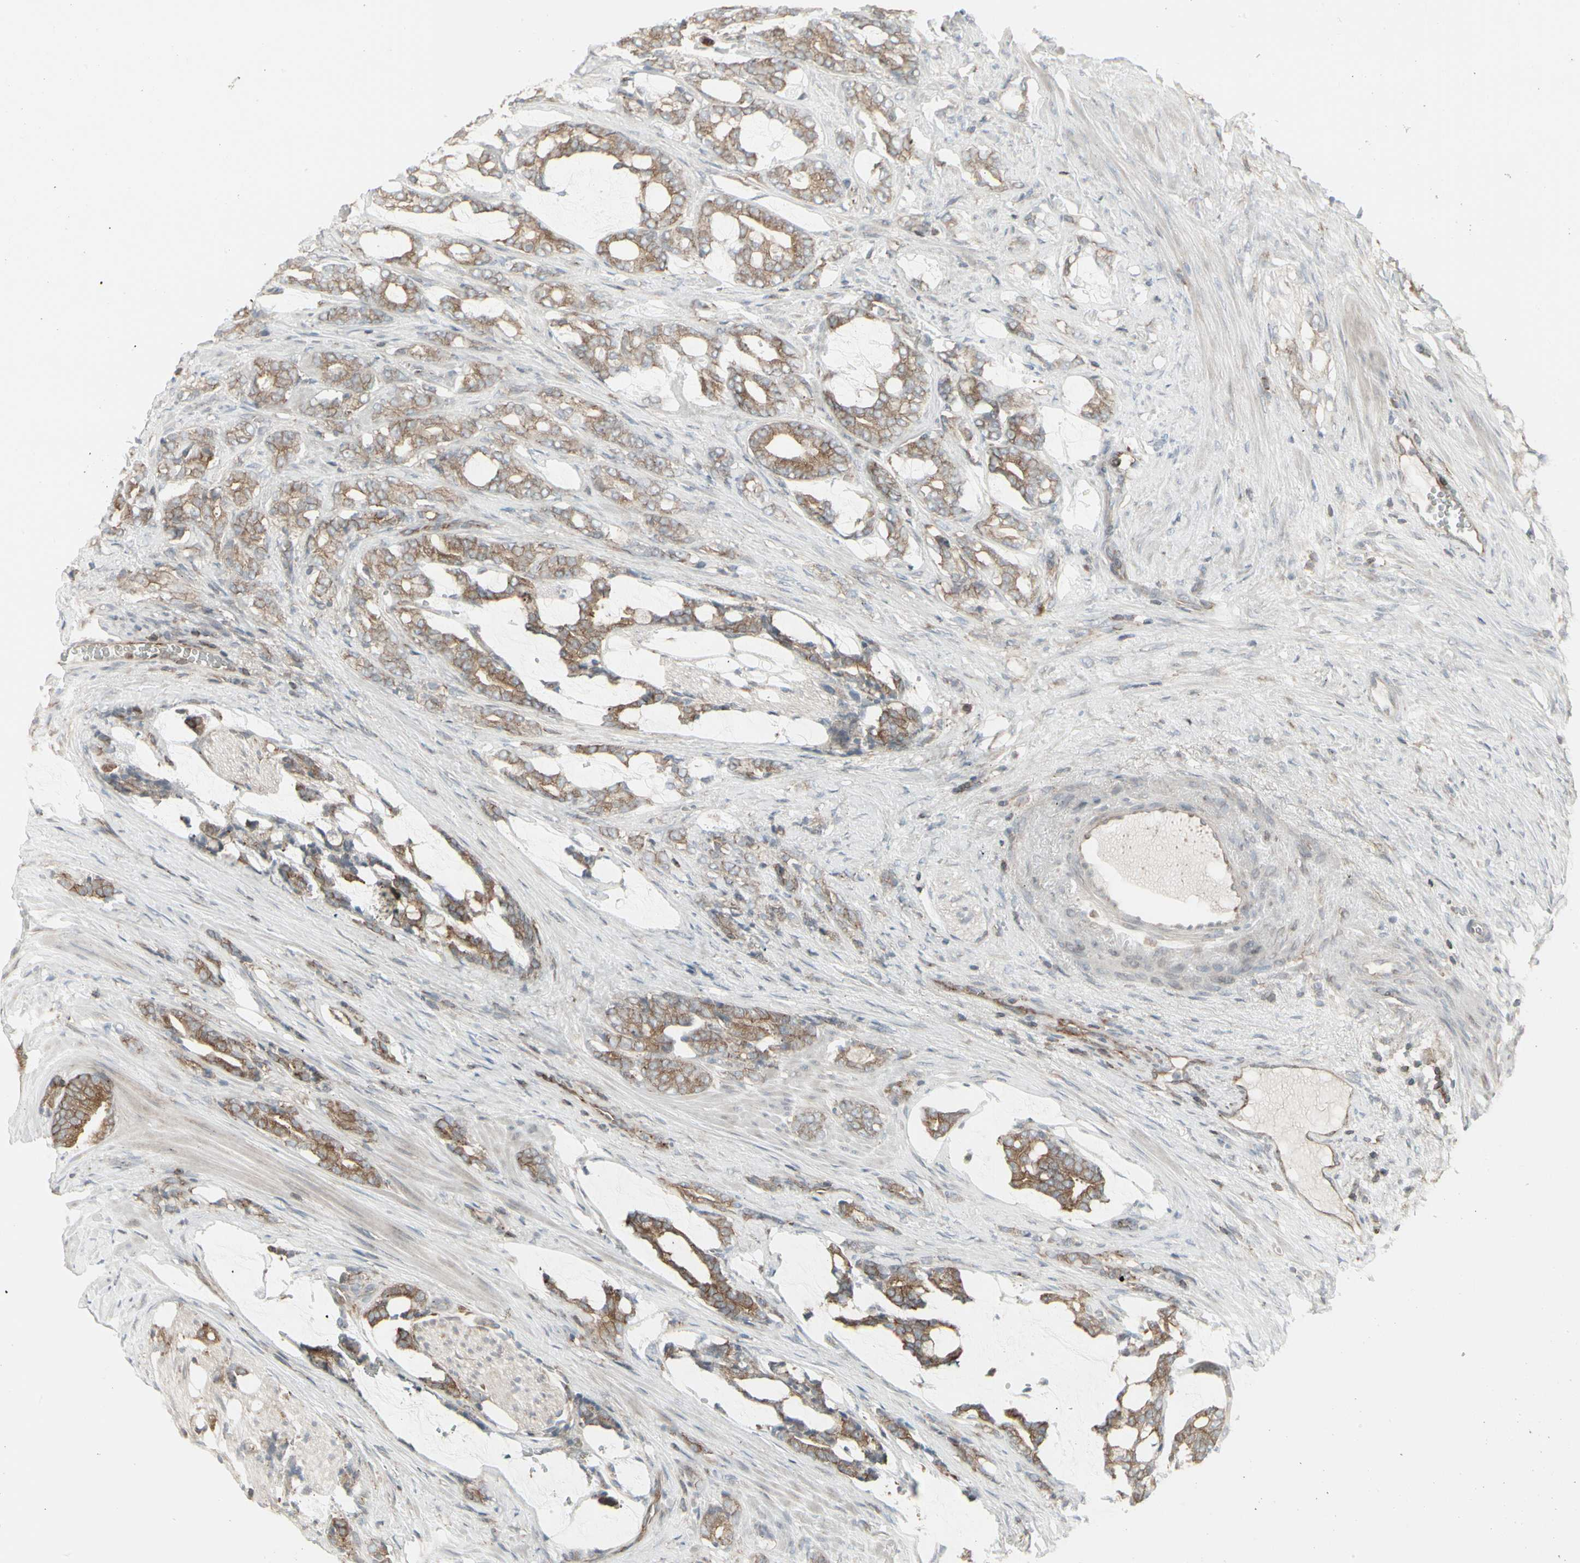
{"staining": {"intensity": "moderate", "quantity": ">75%", "location": "cytoplasmic/membranous"}, "tissue": "prostate cancer", "cell_type": "Tumor cells", "image_type": "cancer", "snomed": [{"axis": "morphology", "description": "Adenocarcinoma, Low grade"}, {"axis": "topography", "description": "Prostate"}], "caption": "Human low-grade adenocarcinoma (prostate) stained for a protein (brown) shows moderate cytoplasmic/membranous positive staining in about >75% of tumor cells.", "gene": "EPS15", "patient": {"sex": "male", "age": 58}}